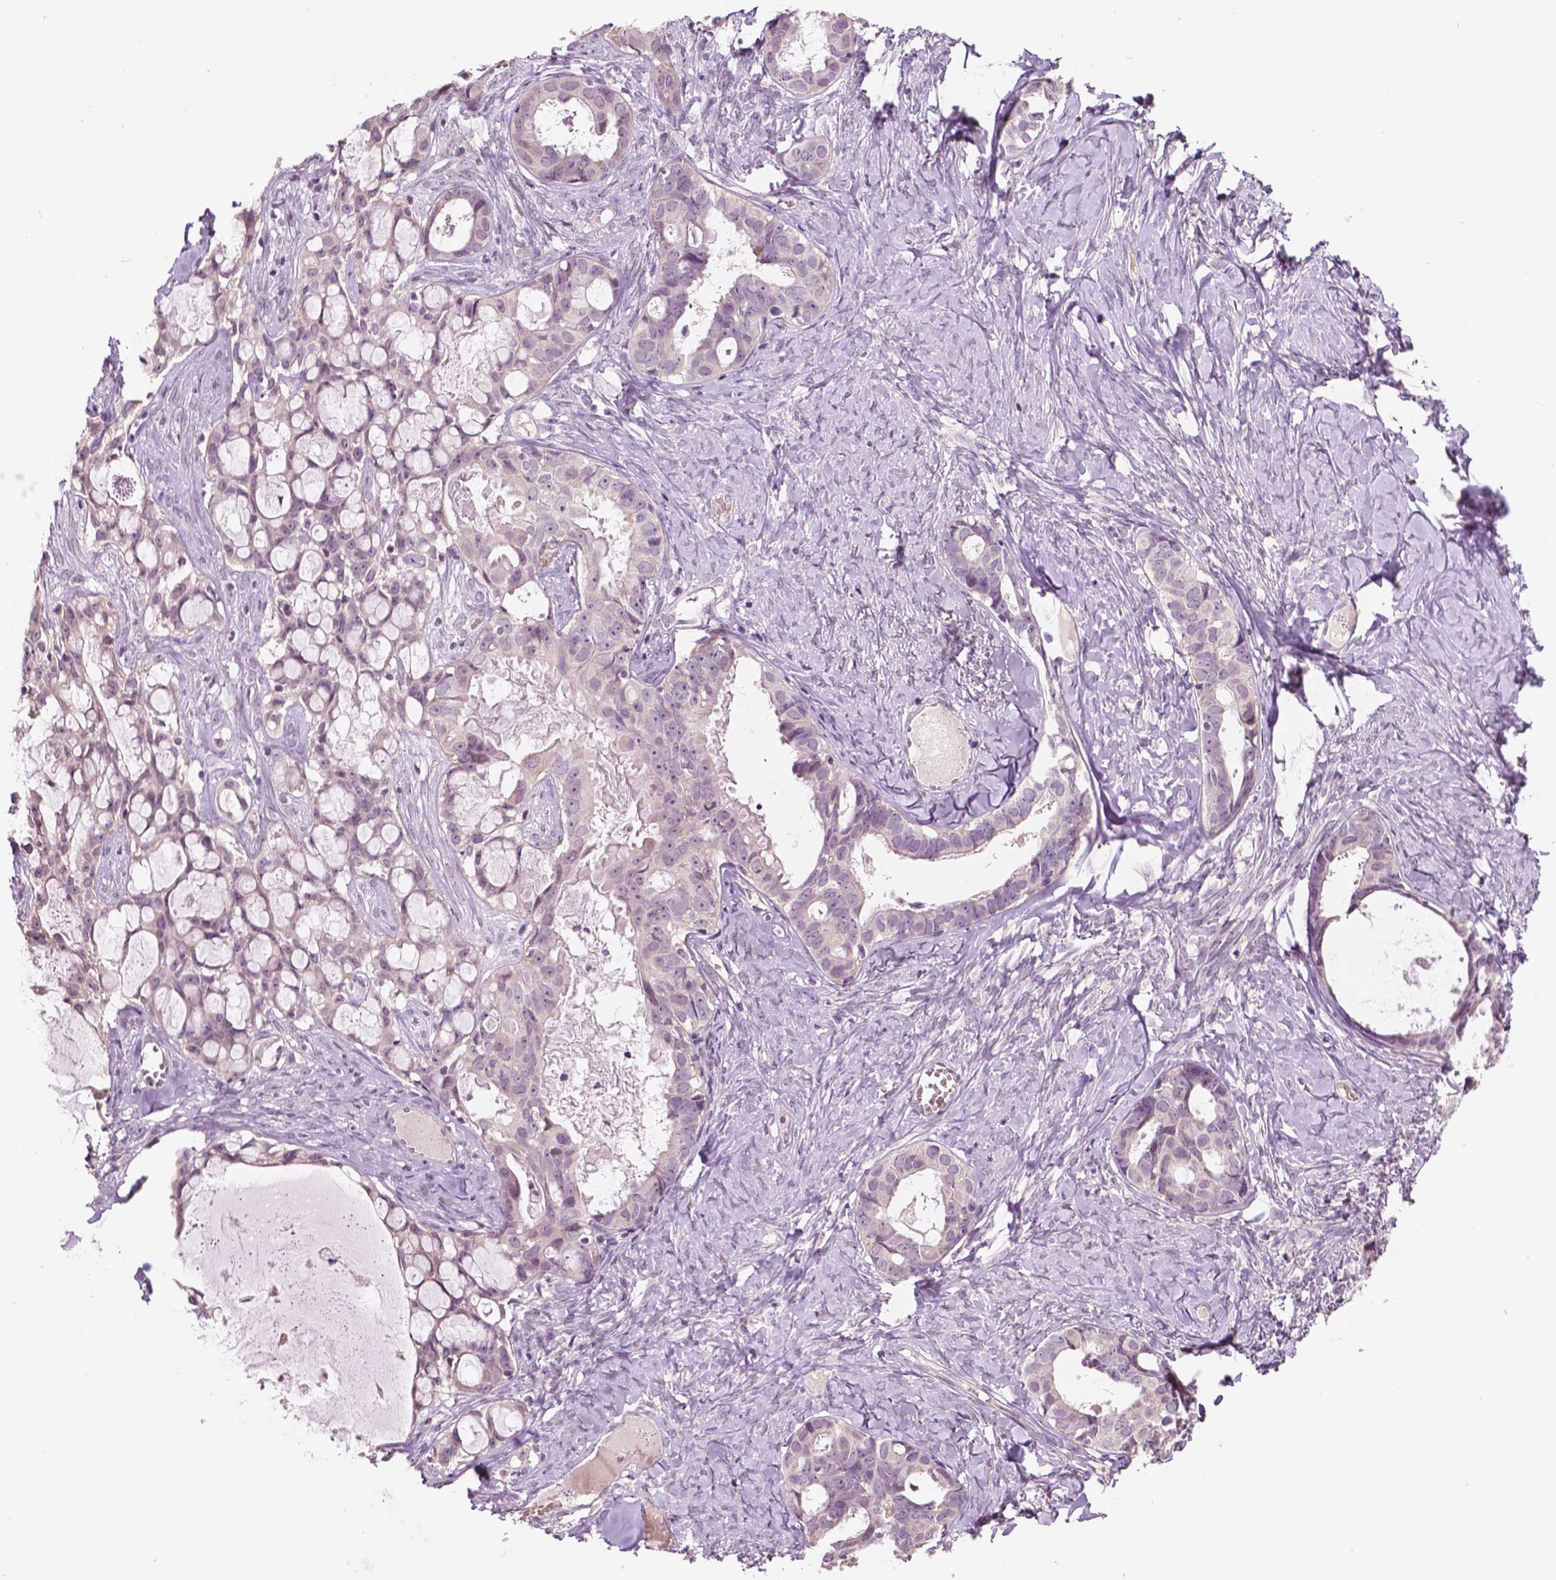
{"staining": {"intensity": "negative", "quantity": "none", "location": "none"}, "tissue": "ovarian cancer", "cell_type": "Tumor cells", "image_type": "cancer", "snomed": [{"axis": "morphology", "description": "Cystadenocarcinoma, serous, NOS"}, {"axis": "topography", "description": "Ovary"}], "caption": "Protein analysis of ovarian cancer reveals no significant positivity in tumor cells.", "gene": "NOS1AP", "patient": {"sex": "female", "age": 69}}